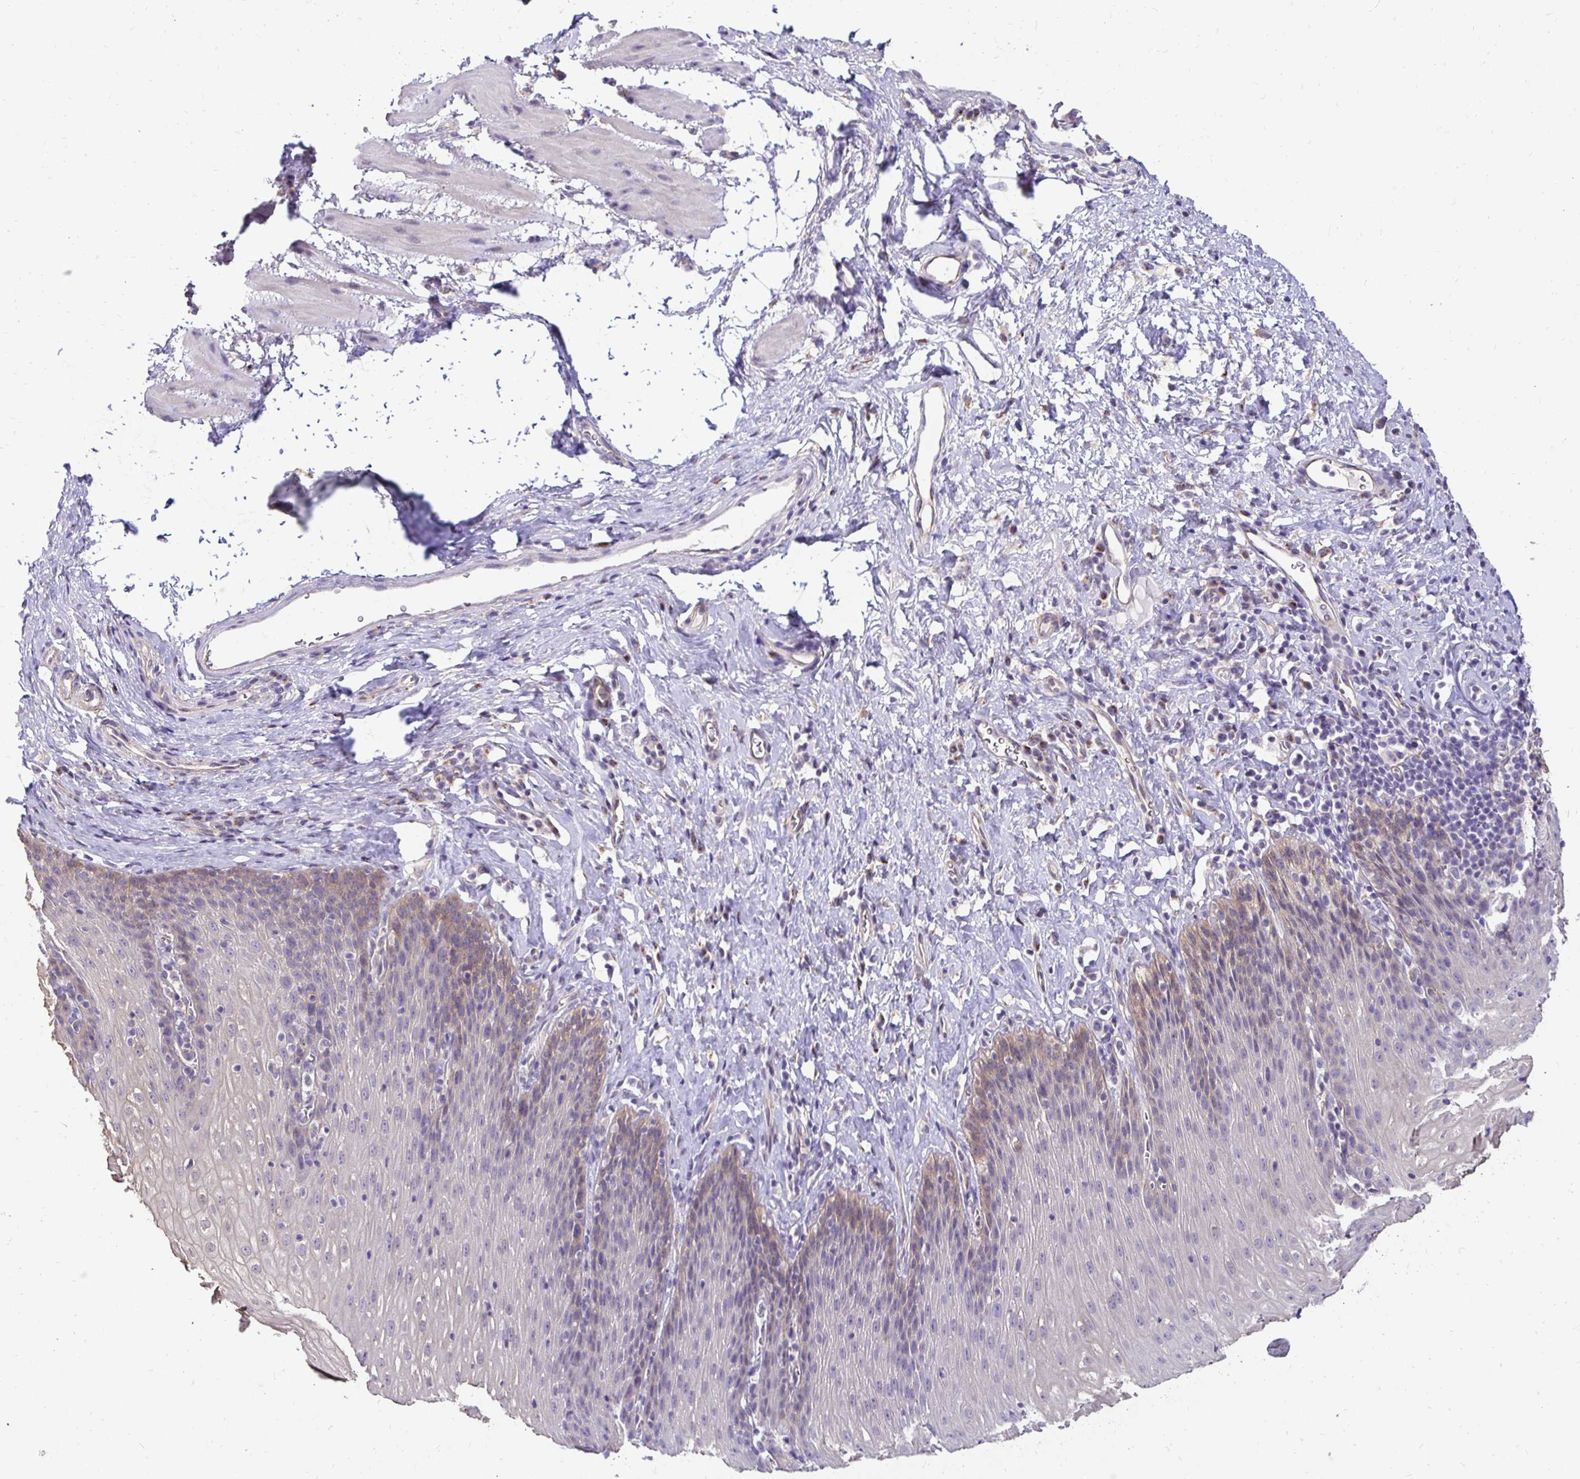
{"staining": {"intensity": "weak", "quantity": "25%-75%", "location": "cytoplasmic/membranous,nuclear"}, "tissue": "esophagus", "cell_type": "Squamous epithelial cells", "image_type": "normal", "snomed": [{"axis": "morphology", "description": "Normal tissue, NOS"}, {"axis": "topography", "description": "Esophagus"}], "caption": "The histopathology image displays staining of benign esophagus, revealing weak cytoplasmic/membranous,nuclear protein staining (brown color) within squamous epithelial cells.", "gene": "SLC9A1", "patient": {"sex": "female", "age": 61}}